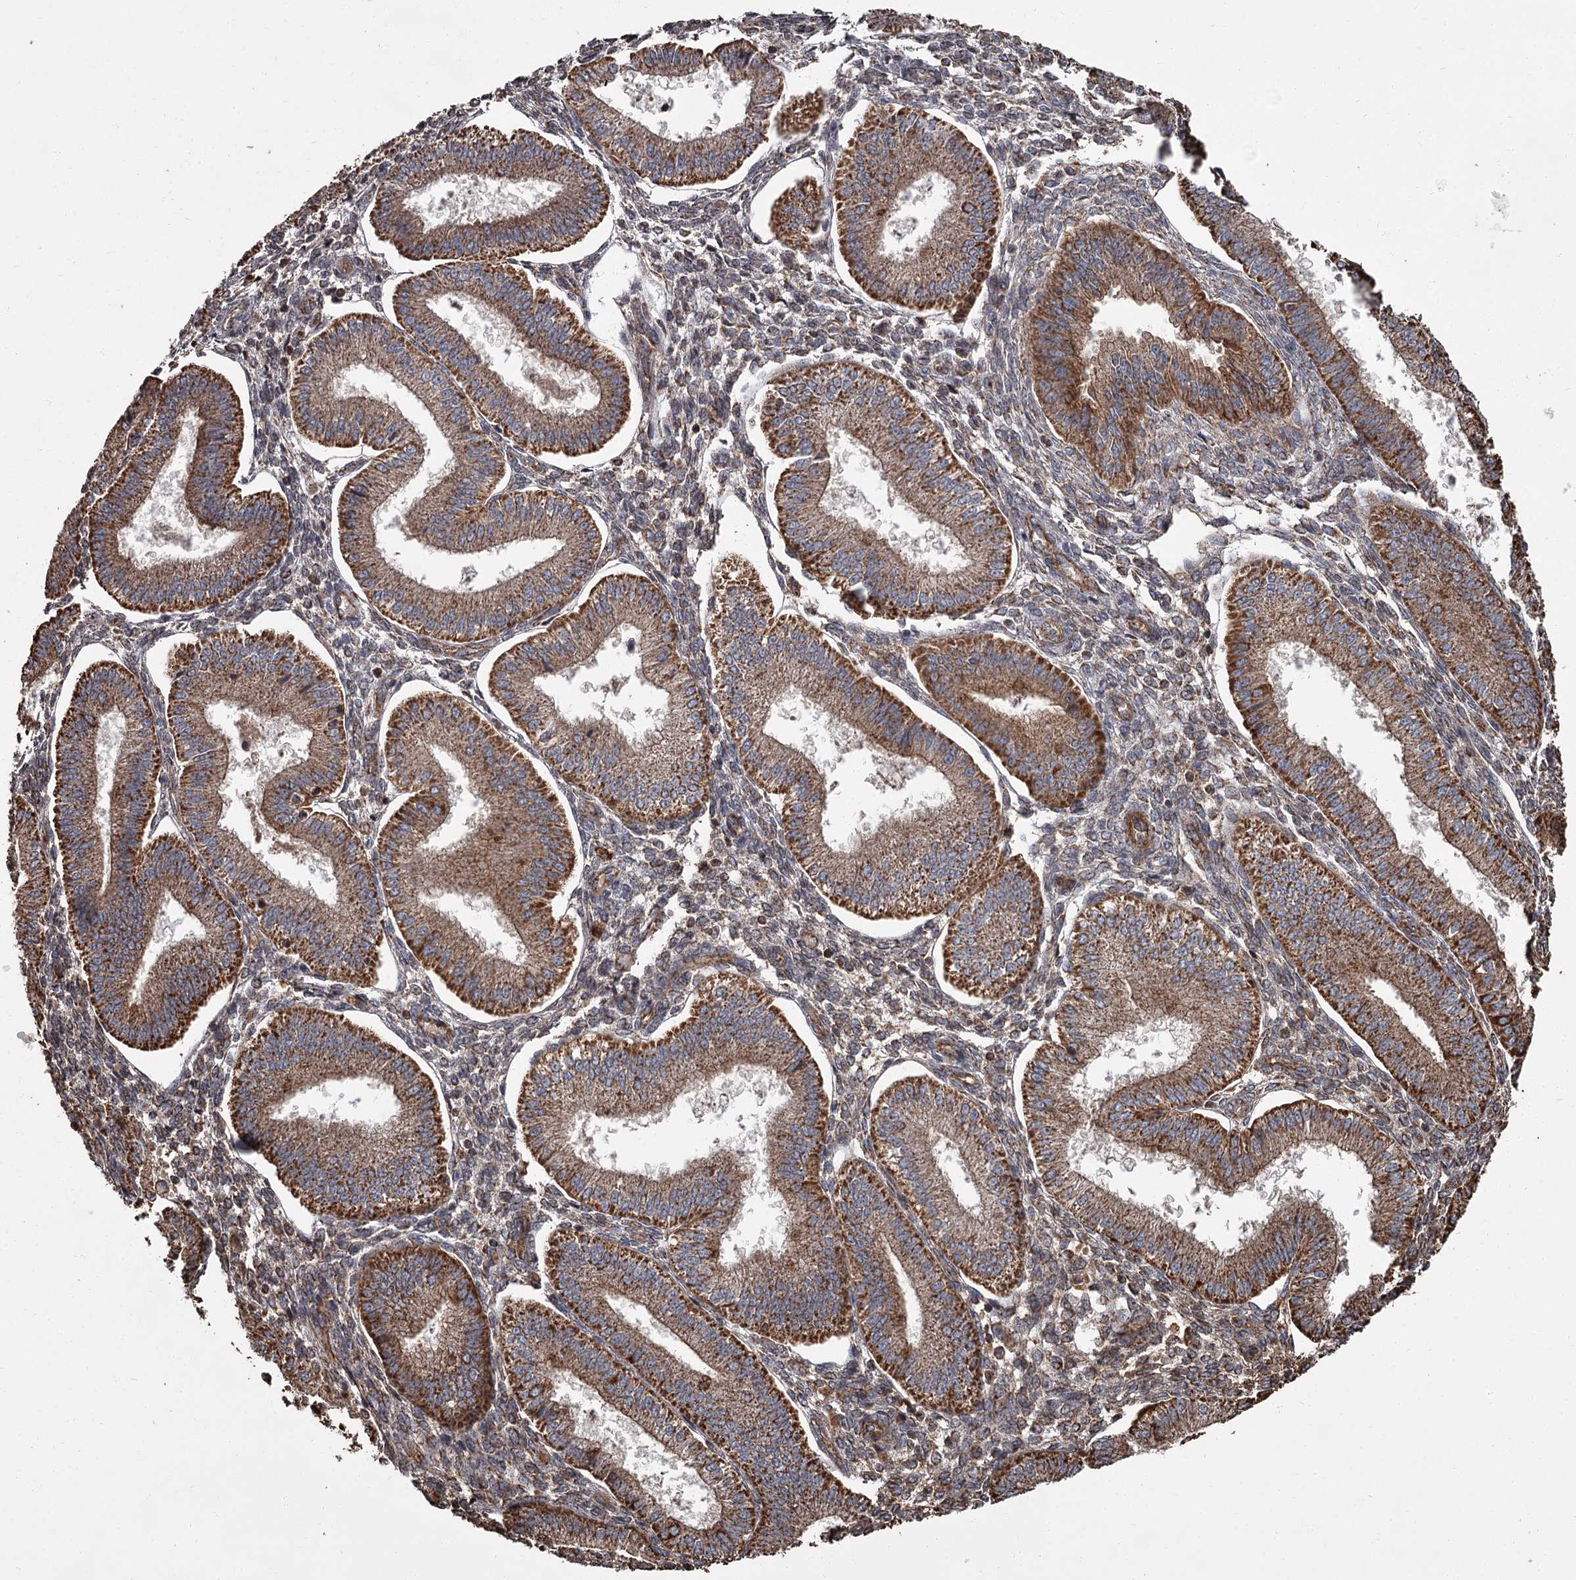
{"staining": {"intensity": "strong", "quantity": "25%-75%", "location": "cytoplasmic/membranous"}, "tissue": "endometrium", "cell_type": "Cells in endometrial stroma", "image_type": "normal", "snomed": [{"axis": "morphology", "description": "Normal tissue, NOS"}, {"axis": "topography", "description": "Endometrium"}], "caption": "Immunohistochemistry (IHC) (DAB (3,3'-diaminobenzidine)) staining of normal endometrium exhibits strong cytoplasmic/membranous protein positivity in about 25%-75% of cells in endometrial stroma.", "gene": "THAP9", "patient": {"sex": "female", "age": 39}}